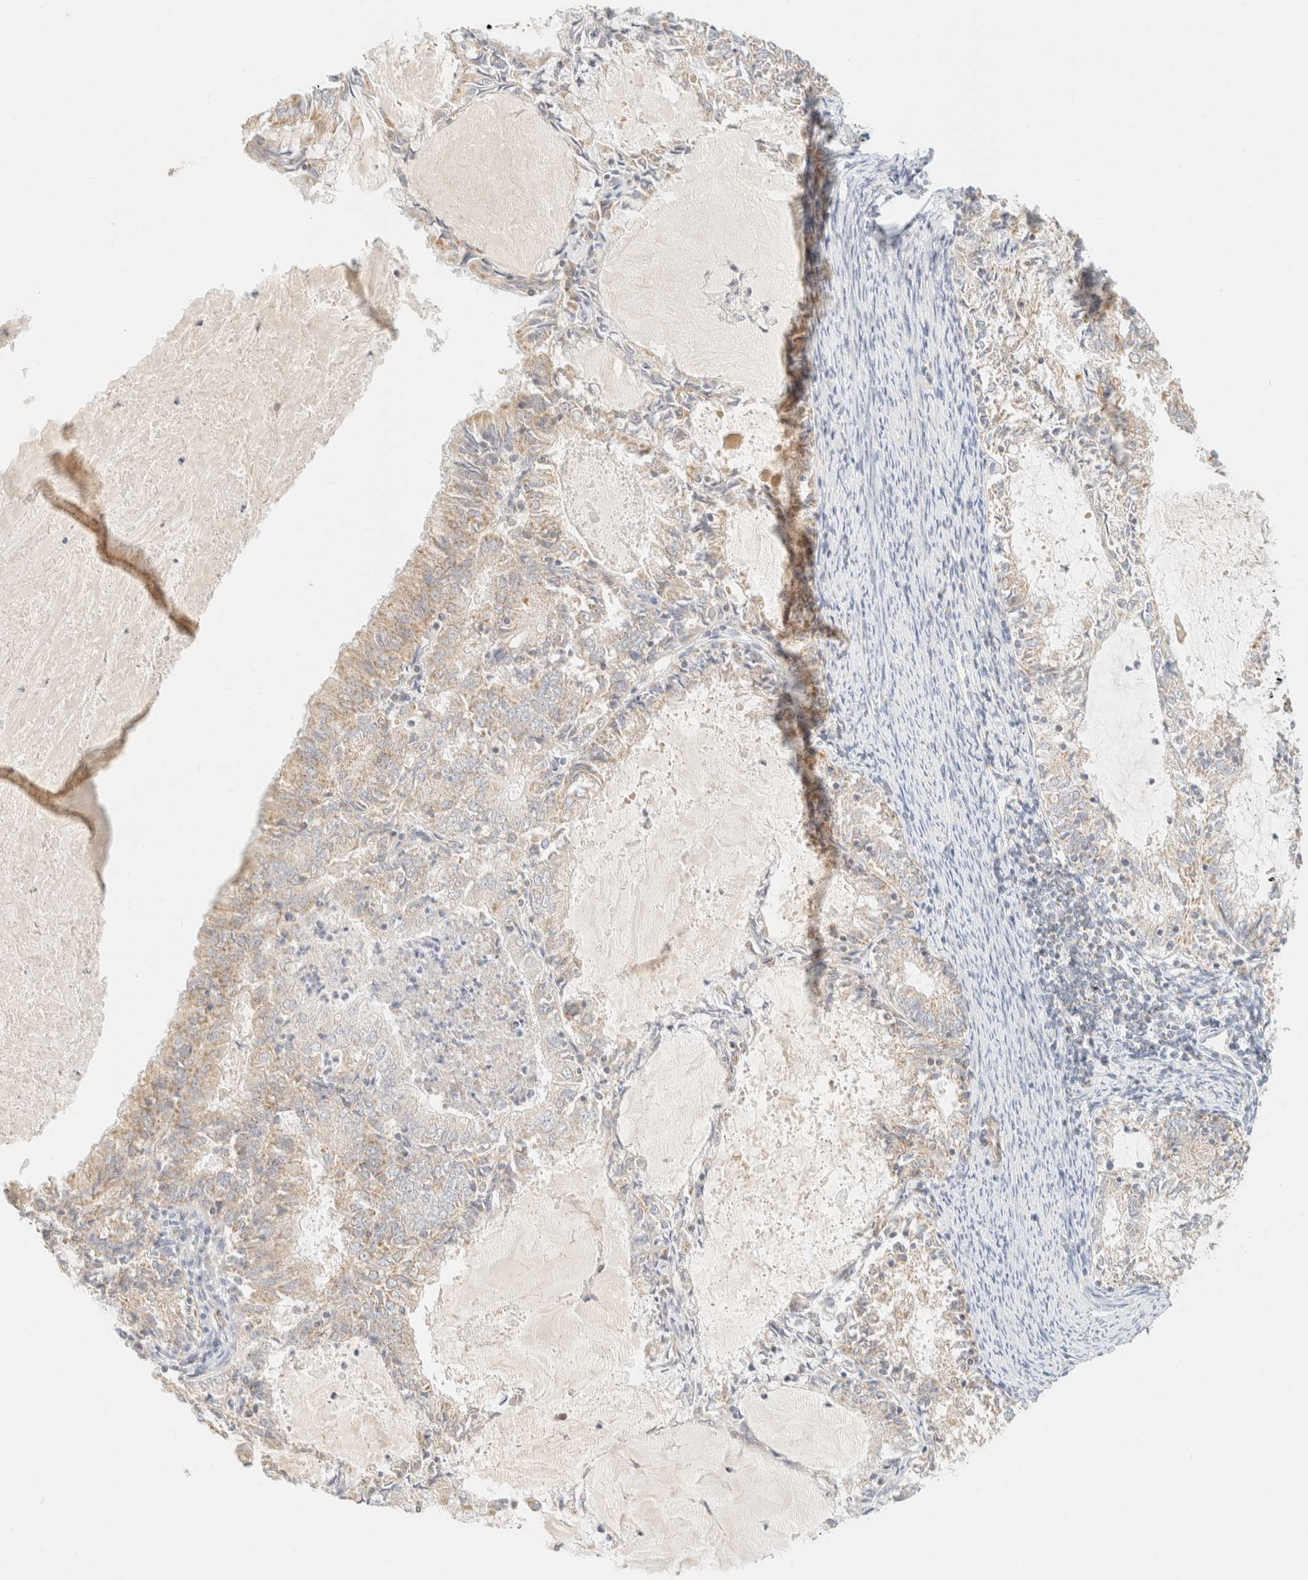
{"staining": {"intensity": "weak", "quantity": "25%-75%", "location": "cytoplasmic/membranous"}, "tissue": "endometrial cancer", "cell_type": "Tumor cells", "image_type": "cancer", "snomed": [{"axis": "morphology", "description": "Adenocarcinoma, NOS"}, {"axis": "topography", "description": "Endometrium"}], "caption": "Weak cytoplasmic/membranous staining is seen in approximately 25%-75% of tumor cells in endometrial cancer (adenocarcinoma).", "gene": "MRM3", "patient": {"sex": "female", "age": 57}}